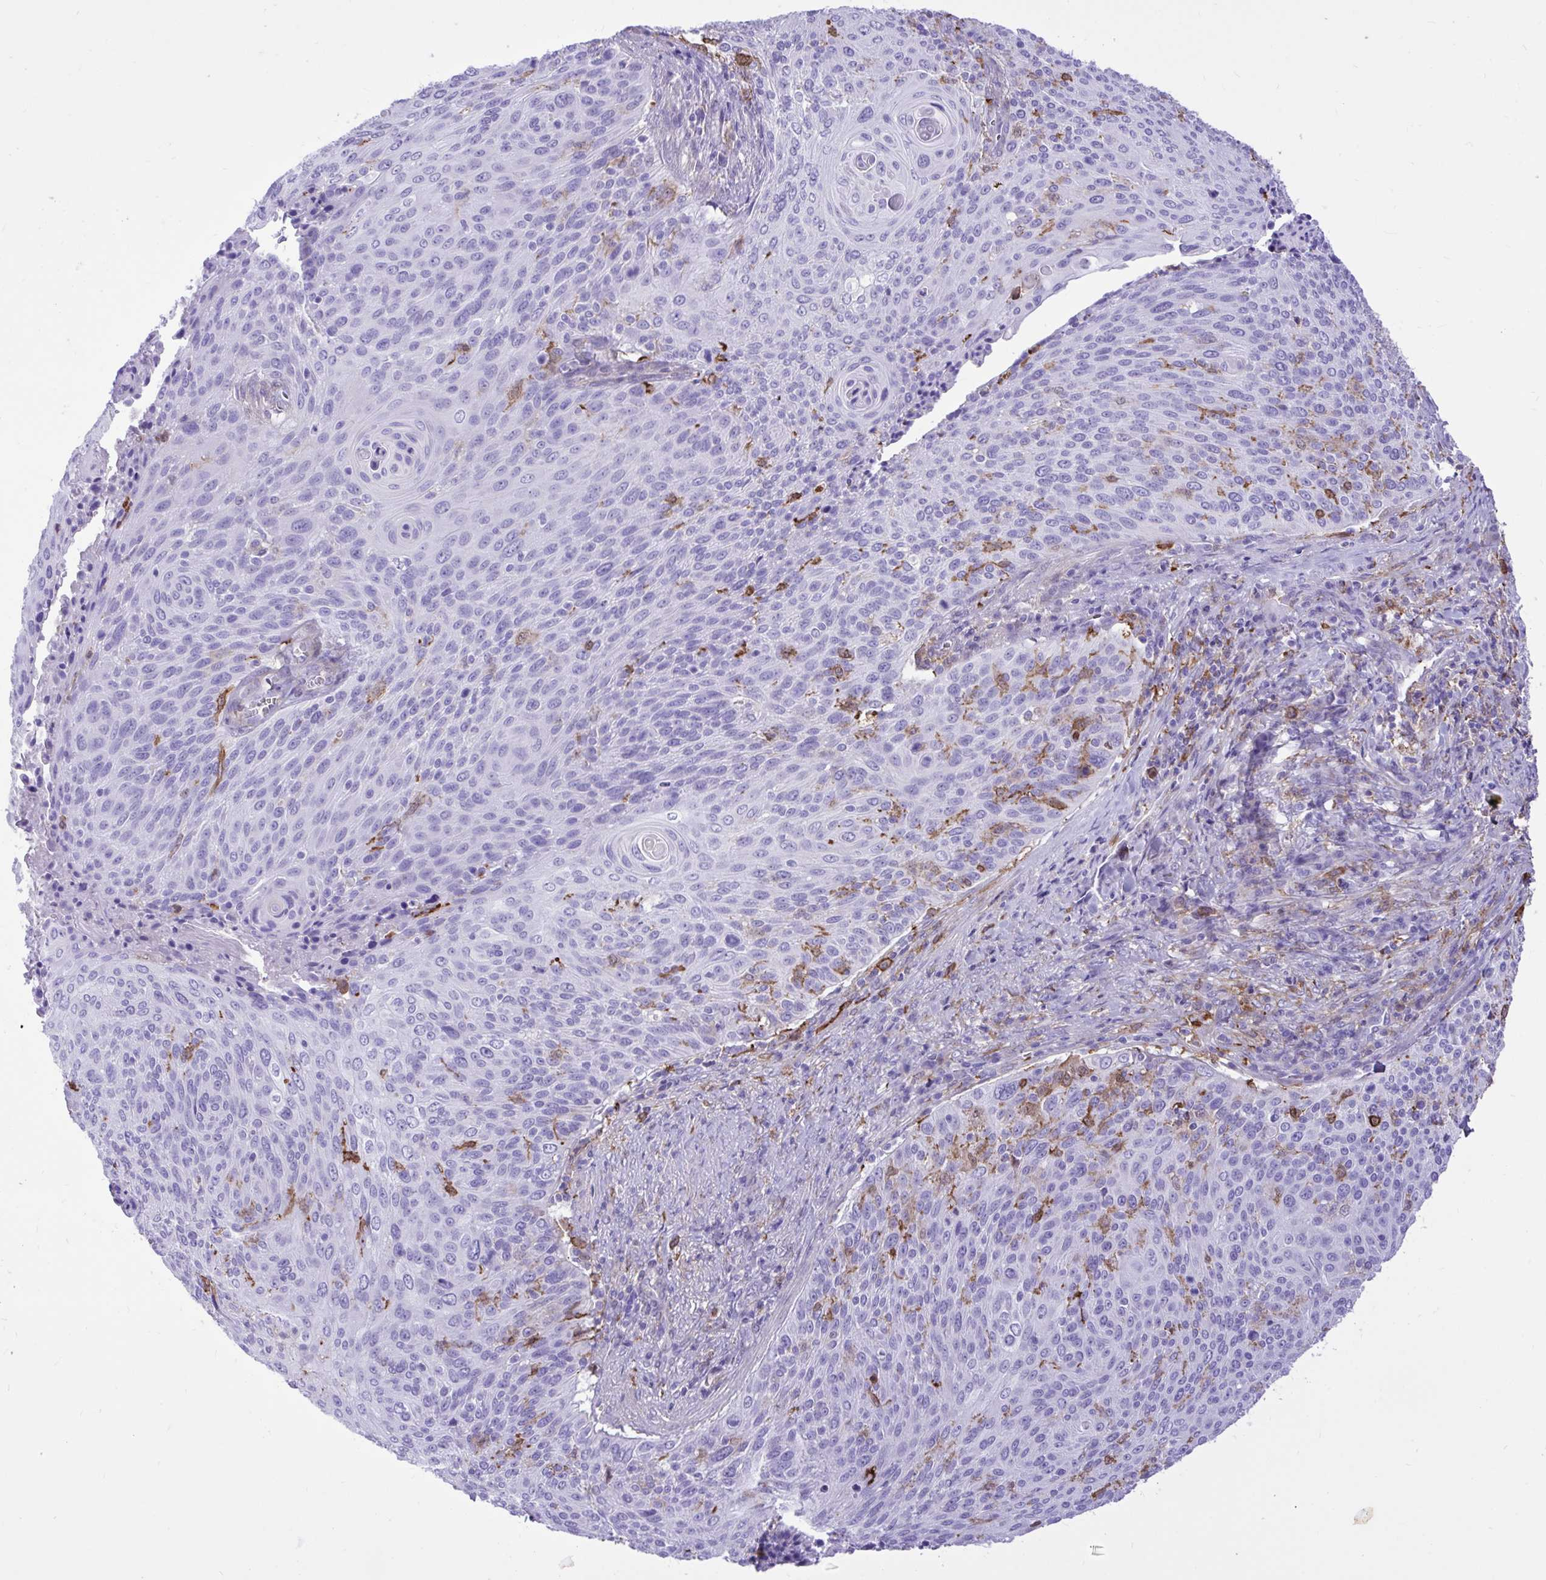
{"staining": {"intensity": "moderate", "quantity": "<25%", "location": "cytoplasmic/membranous"}, "tissue": "cervical cancer", "cell_type": "Tumor cells", "image_type": "cancer", "snomed": [{"axis": "morphology", "description": "Squamous cell carcinoma, NOS"}, {"axis": "topography", "description": "Cervix"}], "caption": "Protein expression analysis of human cervical cancer (squamous cell carcinoma) reveals moderate cytoplasmic/membranous expression in approximately <25% of tumor cells. (Stains: DAB (3,3'-diaminobenzidine) in brown, nuclei in blue, Microscopy: brightfield microscopy at high magnification).", "gene": "TLR7", "patient": {"sex": "female", "age": 31}}